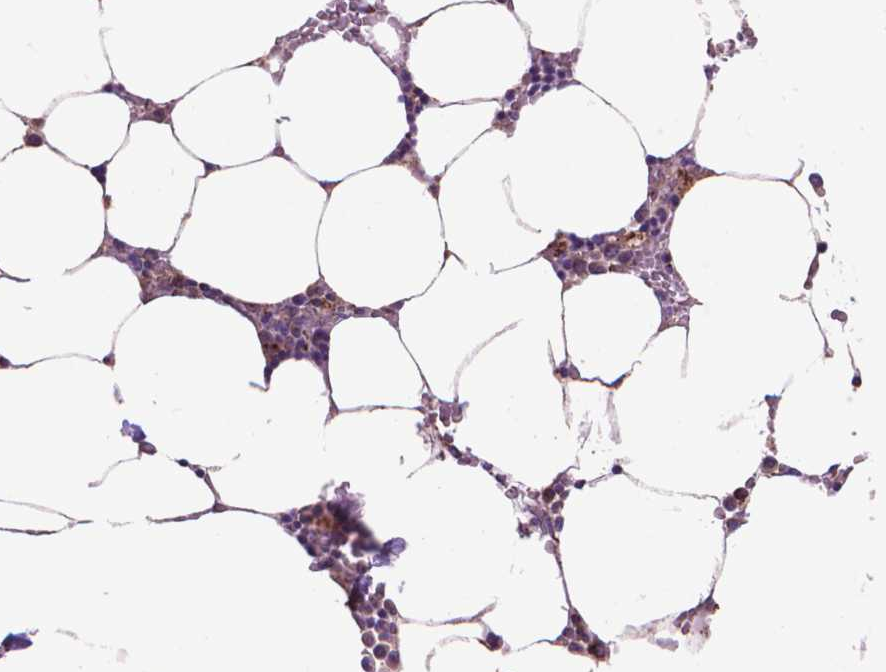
{"staining": {"intensity": "strong", "quantity": "25%-75%", "location": "cytoplasmic/membranous"}, "tissue": "bone marrow", "cell_type": "Hematopoietic cells", "image_type": "normal", "snomed": [{"axis": "morphology", "description": "Normal tissue, NOS"}, {"axis": "topography", "description": "Bone marrow"}], "caption": "Normal bone marrow exhibits strong cytoplasmic/membranous staining in about 25%-75% of hematopoietic cells, visualized by immunohistochemistry. Nuclei are stained in blue.", "gene": "GLB1", "patient": {"sex": "female", "age": 52}}